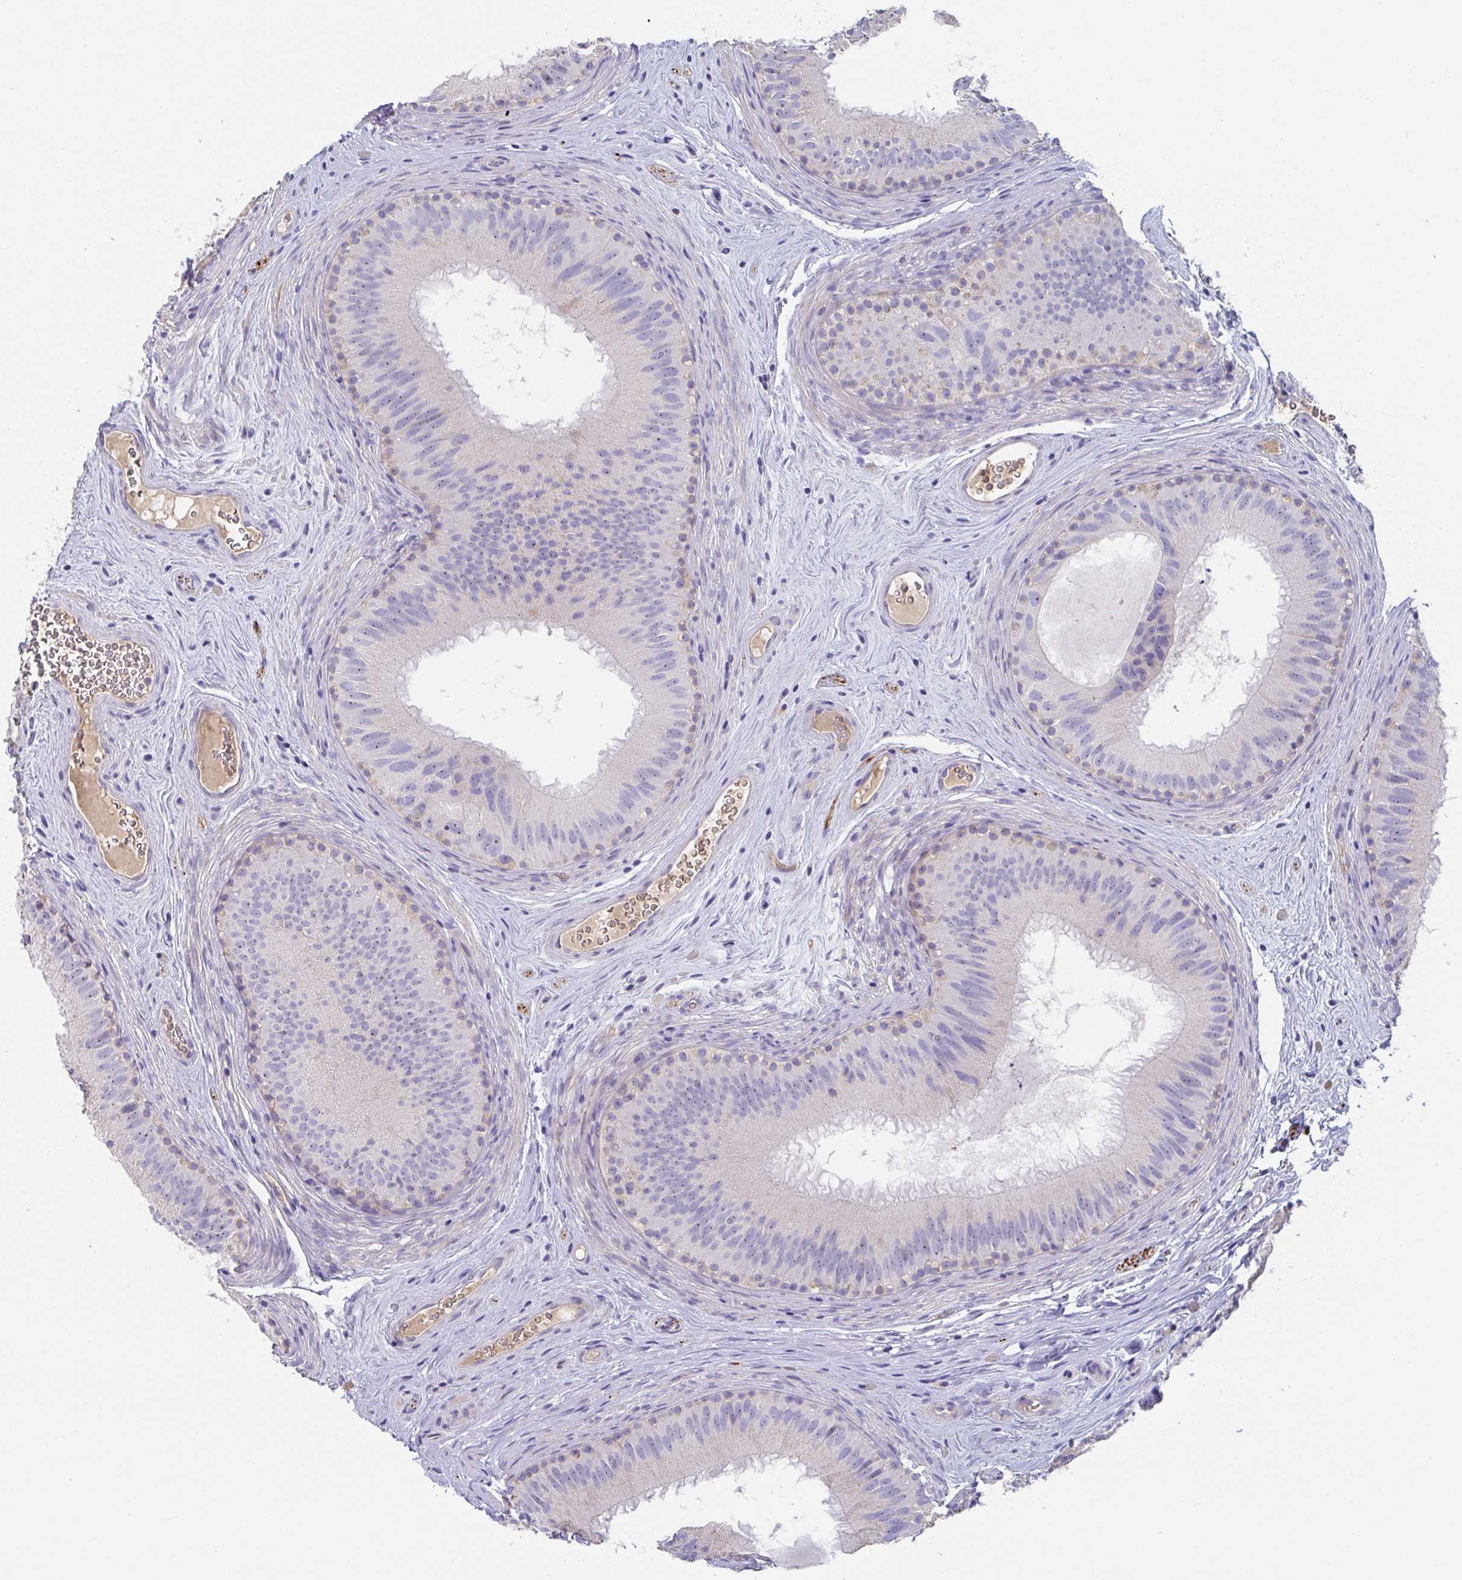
{"staining": {"intensity": "moderate", "quantity": "<25%", "location": "cytoplasmic/membranous"}, "tissue": "epididymis", "cell_type": "Glandular cells", "image_type": "normal", "snomed": [{"axis": "morphology", "description": "Normal tissue, NOS"}, {"axis": "topography", "description": "Epididymis"}], "caption": "Immunohistochemical staining of benign human epididymis demonstrates moderate cytoplasmic/membranous protein staining in about <25% of glandular cells.", "gene": "ANO5", "patient": {"sex": "male", "age": 44}}